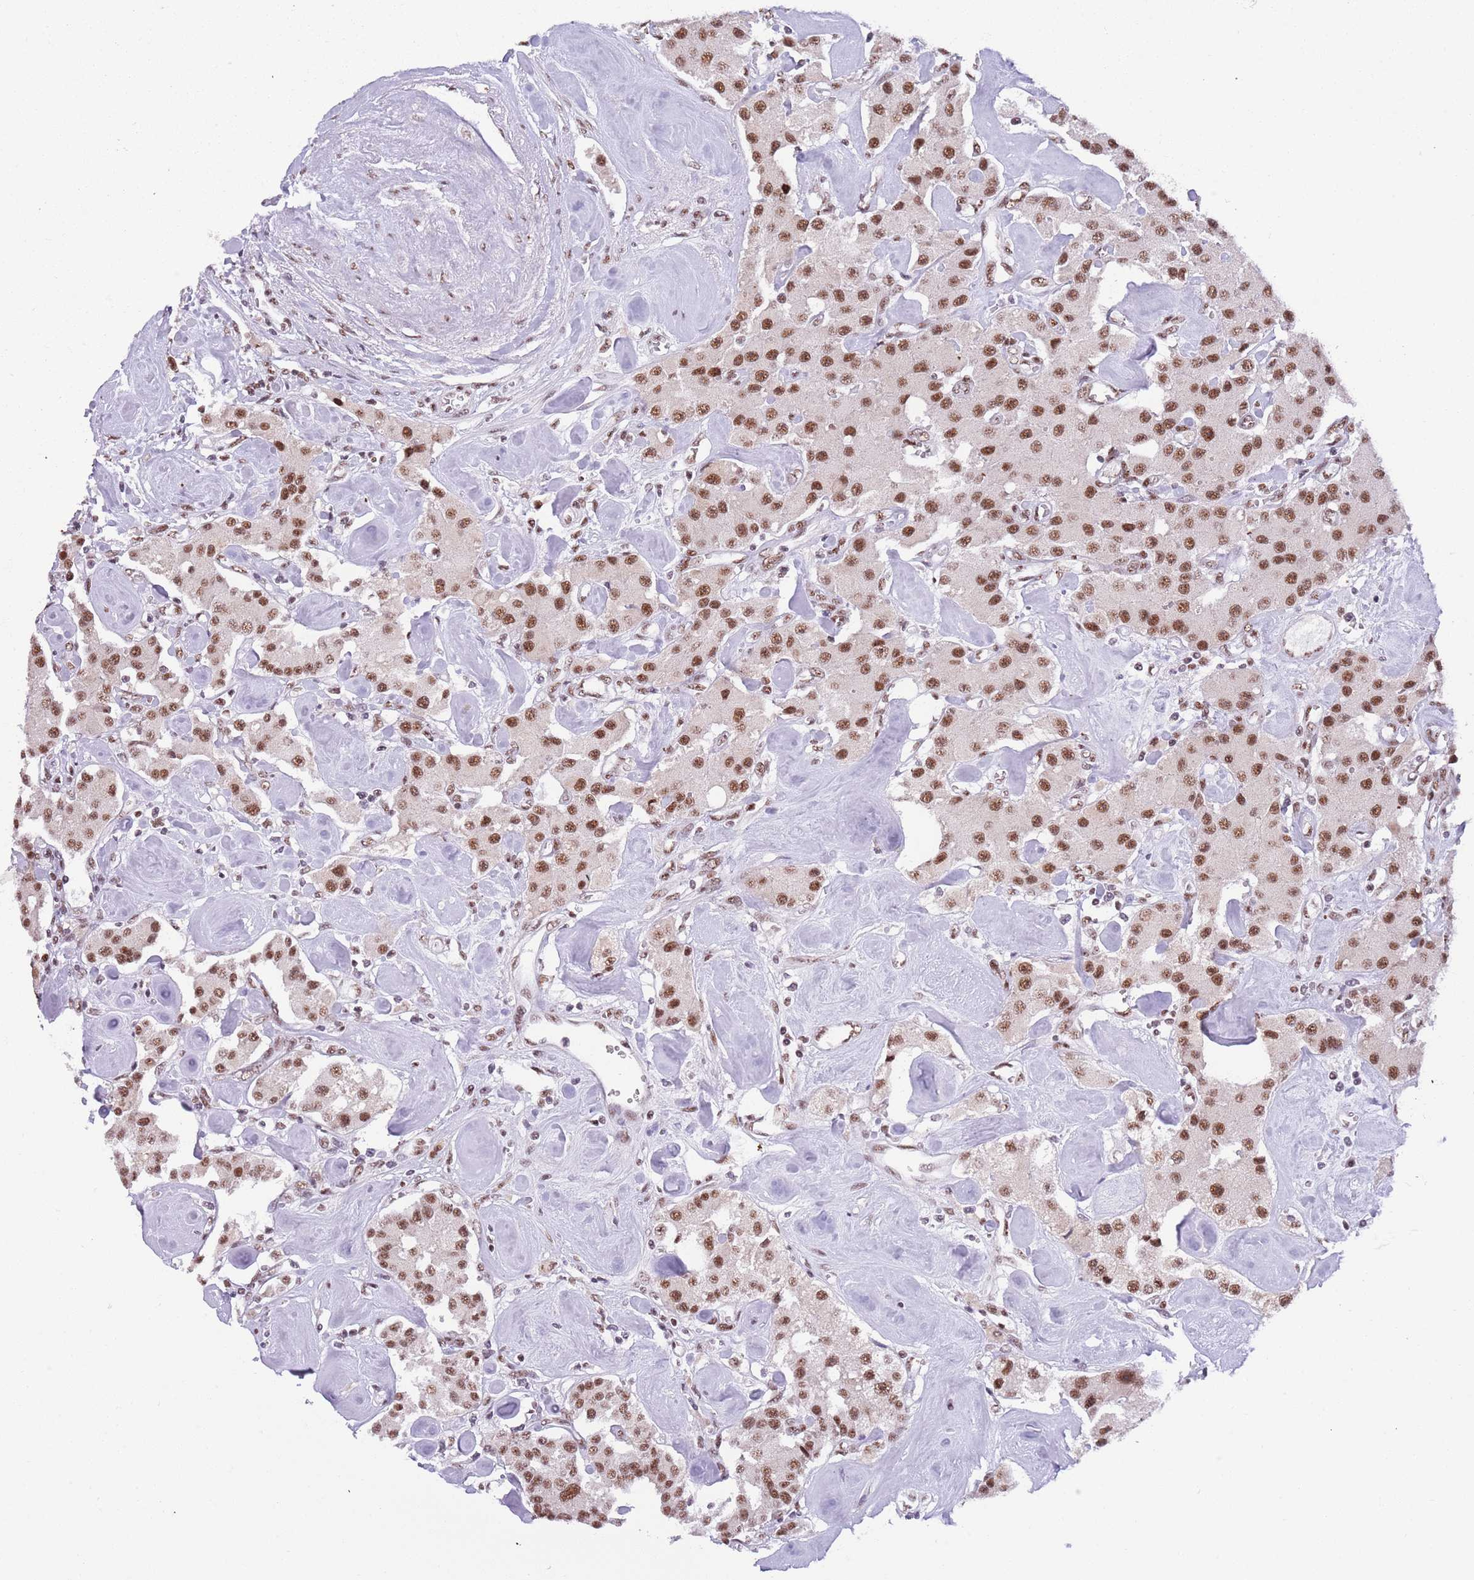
{"staining": {"intensity": "moderate", "quantity": ">75%", "location": "nuclear"}, "tissue": "carcinoid", "cell_type": "Tumor cells", "image_type": "cancer", "snomed": [{"axis": "morphology", "description": "Carcinoid, malignant, NOS"}, {"axis": "topography", "description": "Pancreas"}], "caption": "Carcinoid stained with DAB IHC displays medium levels of moderate nuclear positivity in approximately >75% of tumor cells.", "gene": "SF3A2", "patient": {"sex": "male", "age": 41}}